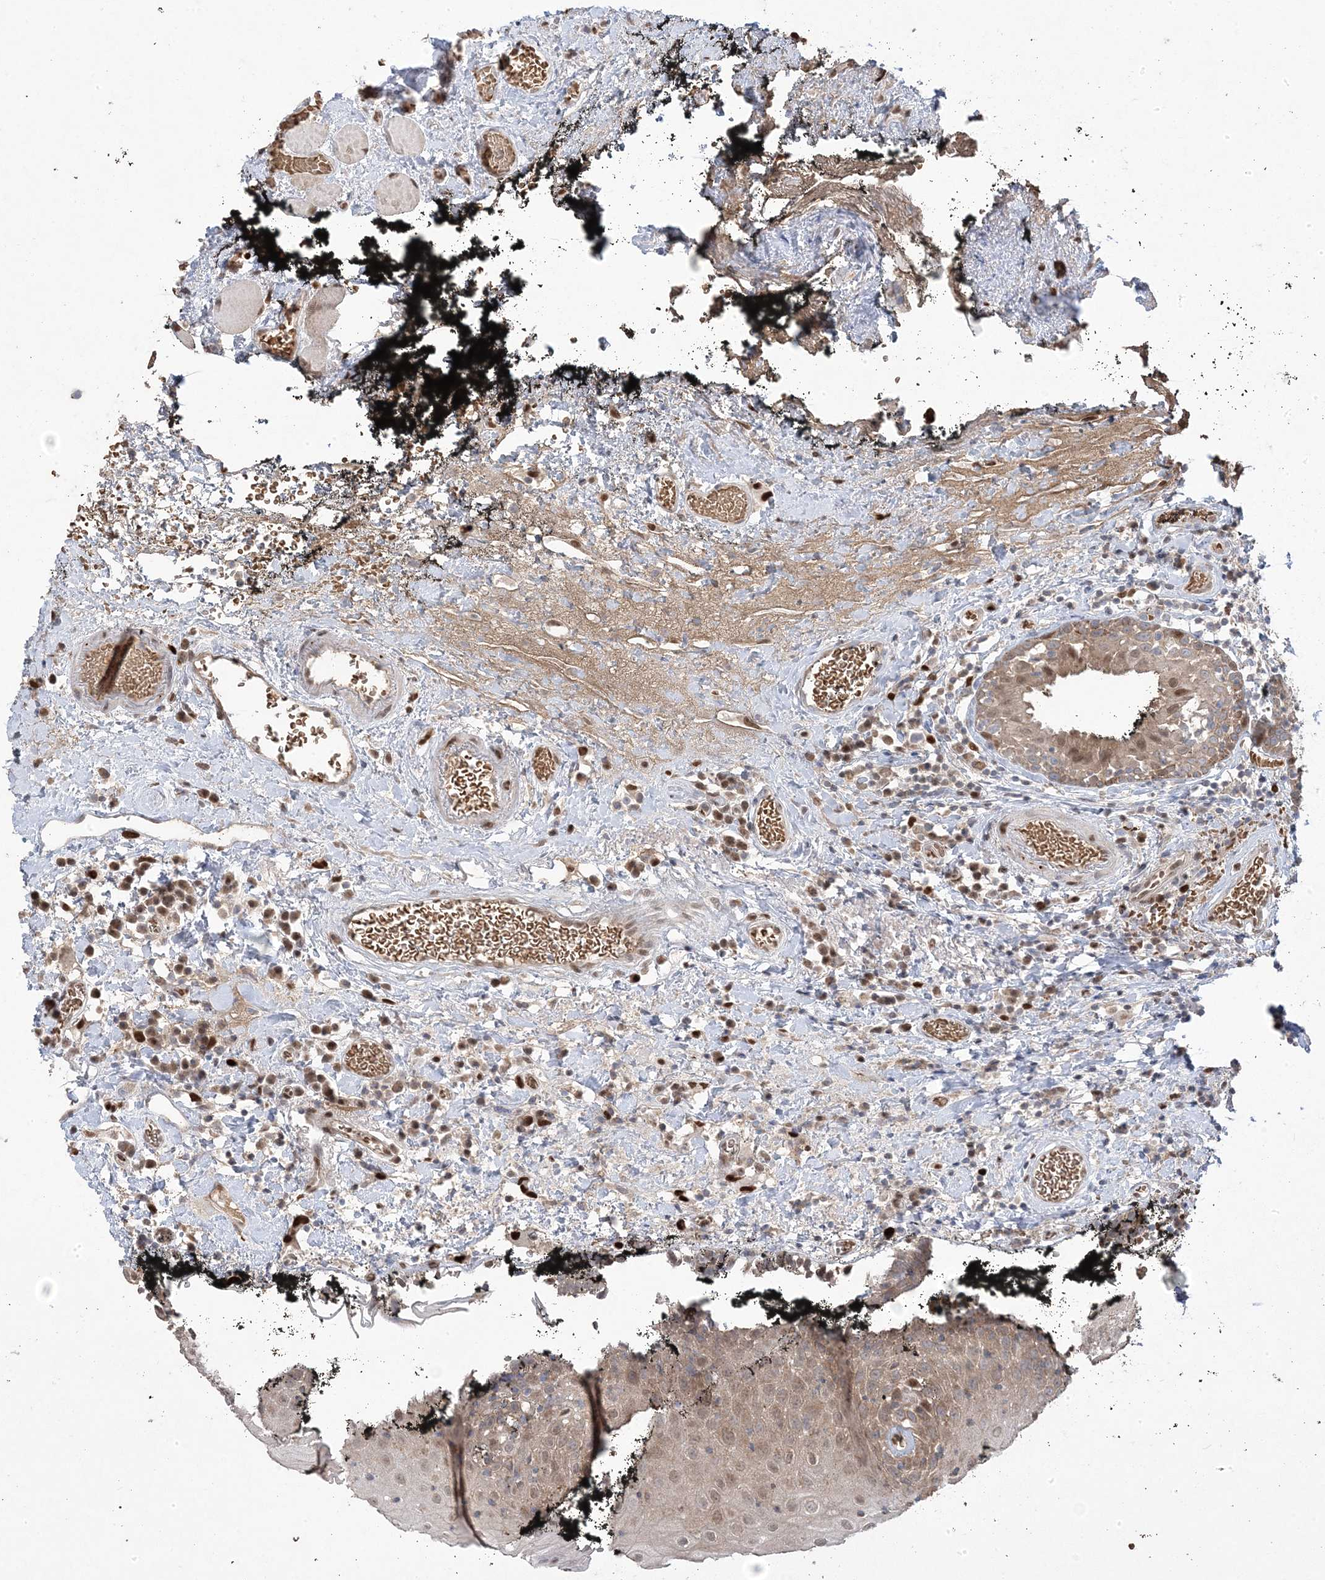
{"staining": {"intensity": "moderate", "quantity": "<25%", "location": "nuclear"}, "tissue": "oral mucosa", "cell_type": "Squamous epithelial cells", "image_type": "normal", "snomed": [{"axis": "morphology", "description": "Normal tissue, NOS"}, {"axis": "topography", "description": "Oral tissue"}], "caption": "Immunohistochemistry of normal human oral mucosa shows low levels of moderate nuclear positivity in about <25% of squamous epithelial cells.", "gene": "PPOX", "patient": {"sex": "male", "age": 74}}